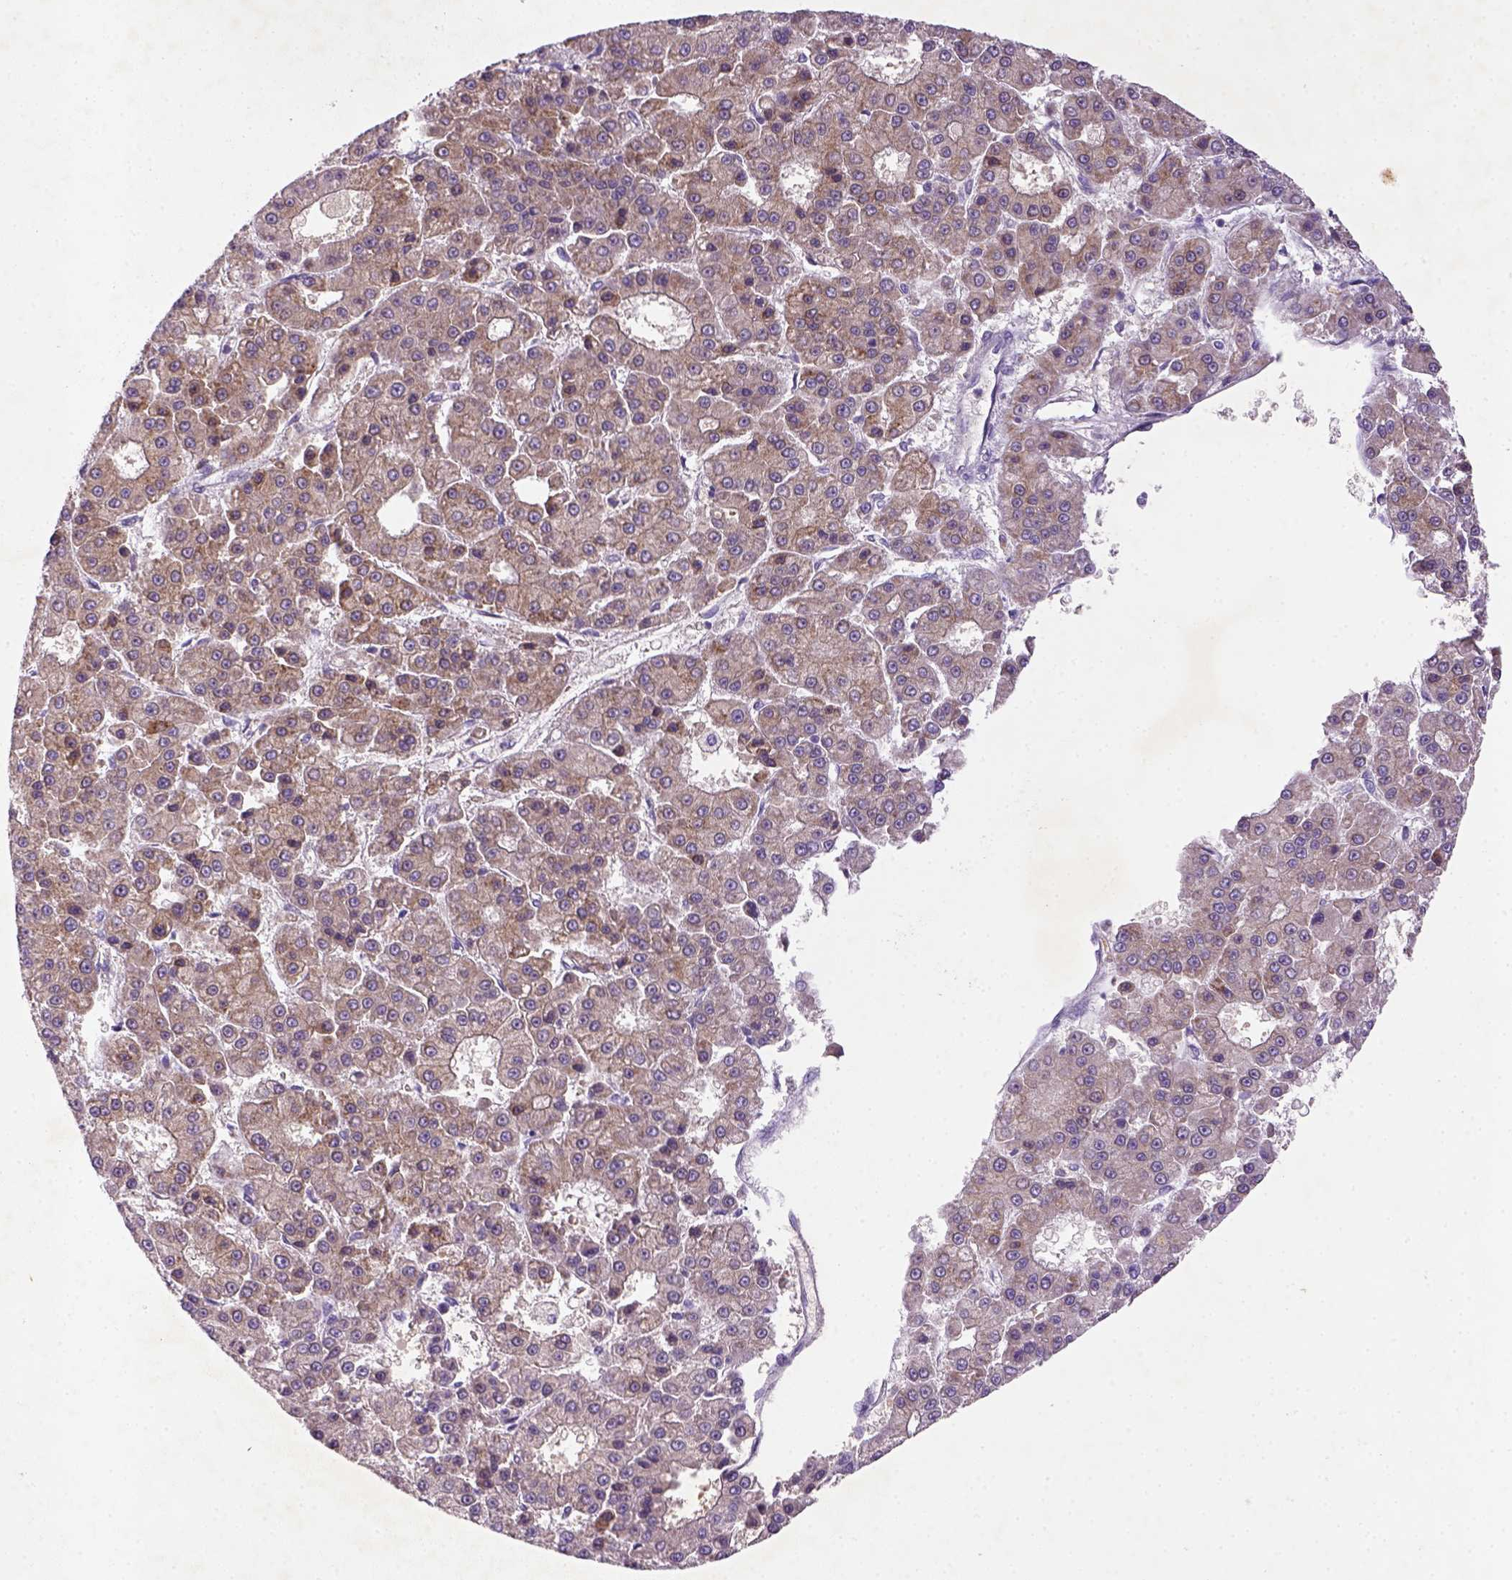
{"staining": {"intensity": "weak", "quantity": "25%-75%", "location": "cytoplasmic/membranous"}, "tissue": "liver cancer", "cell_type": "Tumor cells", "image_type": "cancer", "snomed": [{"axis": "morphology", "description": "Carcinoma, Hepatocellular, NOS"}, {"axis": "topography", "description": "Liver"}], "caption": "Brown immunohistochemical staining in liver hepatocellular carcinoma shows weak cytoplasmic/membranous expression in approximately 25%-75% of tumor cells.", "gene": "NLGN2", "patient": {"sex": "male", "age": 70}}